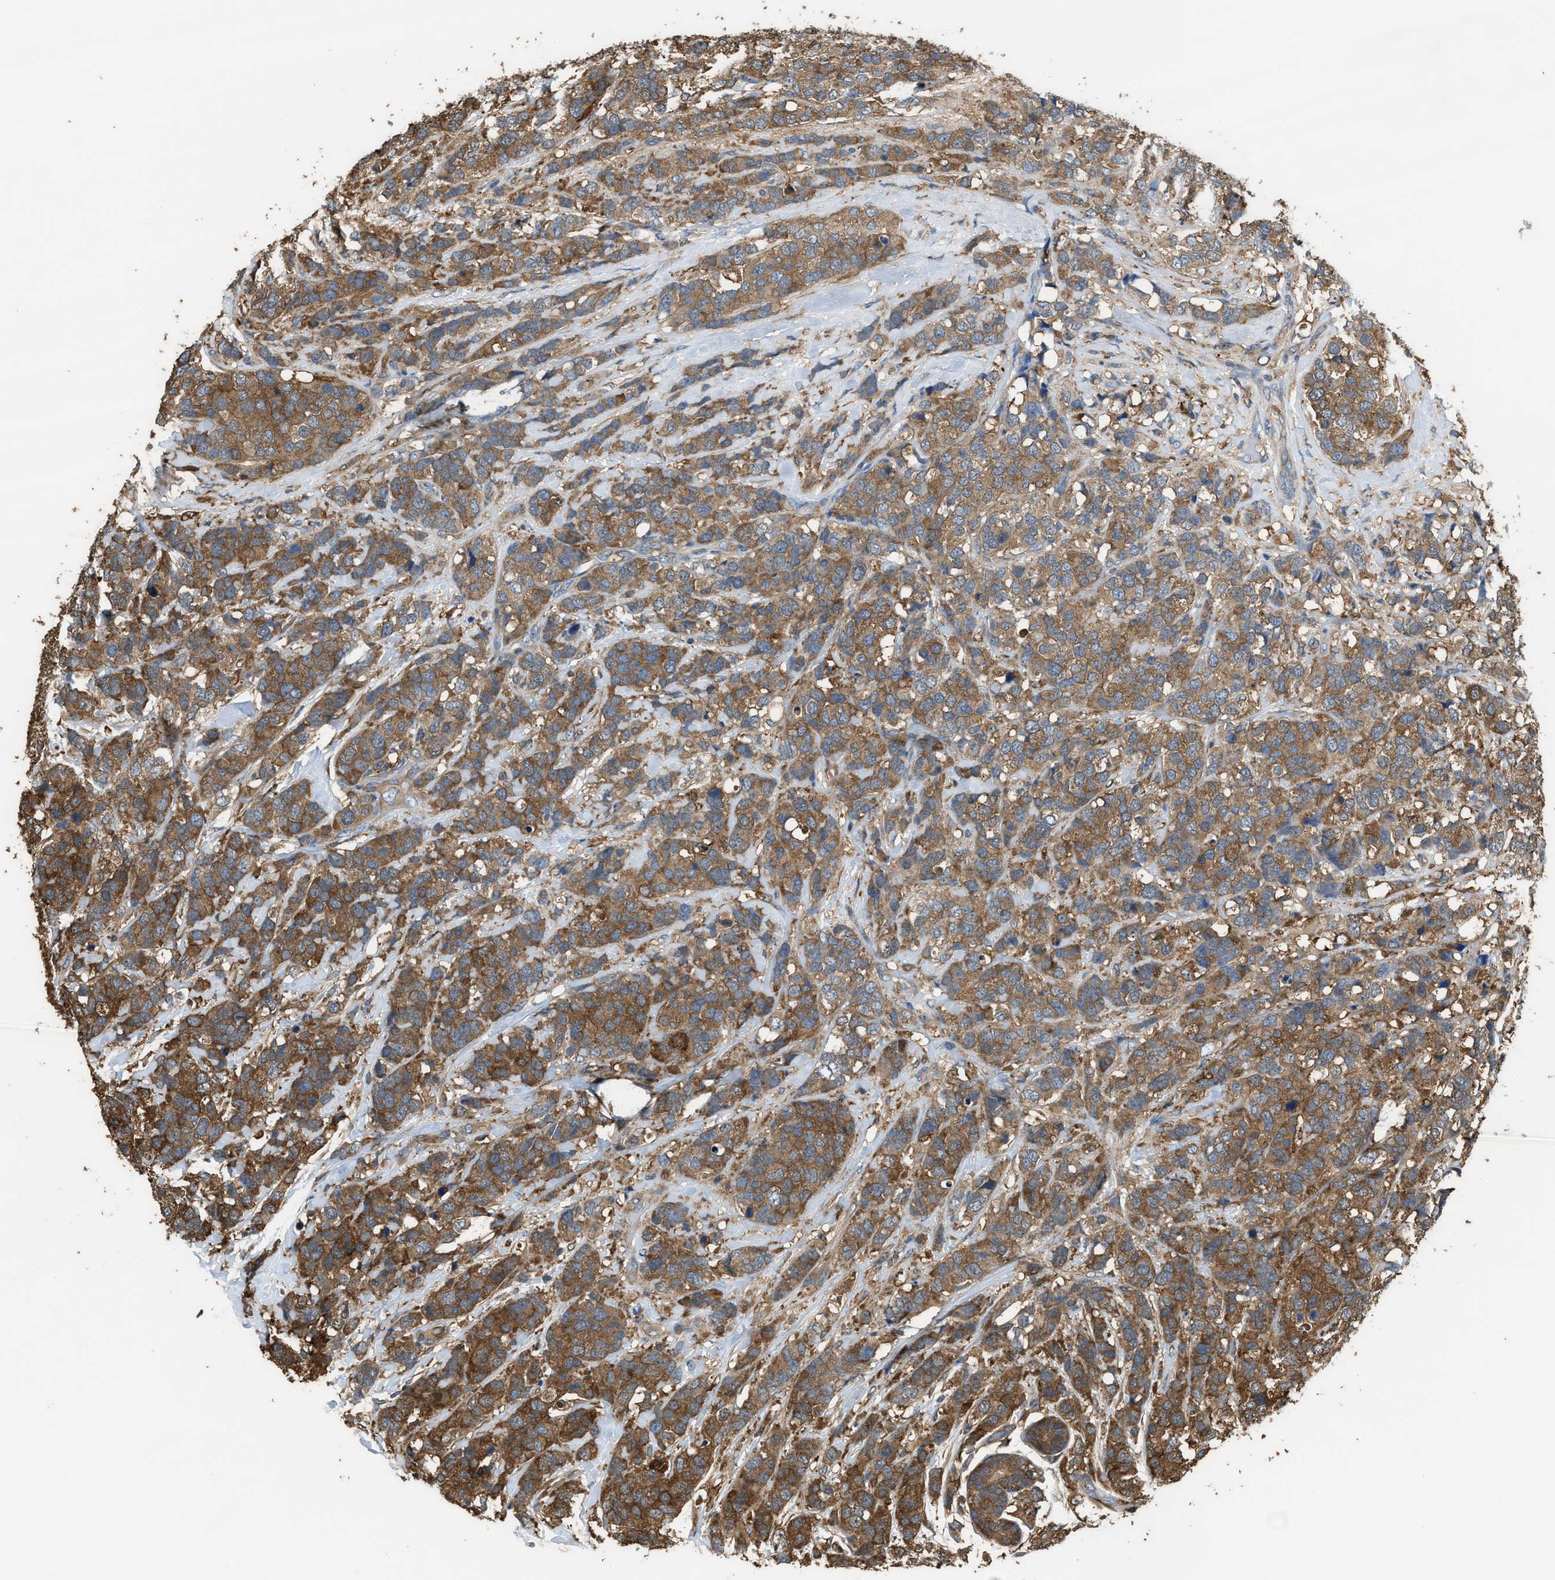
{"staining": {"intensity": "moderate", "quantity": ">75%", "location": "cytoplasmic/membranous"}, "tissue": "breast cancer", "cell_type": "Tumor cells", "image_type": "cancer", "snomed": [{"axis": "morphology", "description": "Lobular carcinoma"}, {"axis": "topography", "description": "Breast"}], "caption": "Immunohistochemistry staining of breast cancer (lobular carcinoma), which exhibits medium levels of moderate cytoplasmic/membranous positivity in about >75% of tumor cells indicating moderate cytoplasmic/membranous protein staining. The staining was performed using DAB (3,3'-diaminobenzidine) (brown) for protein detection and nuclei were counterstained in hematoxylin (blue).", "gene": "ATIC", "patient": {"sex": "female", "age": 59}}